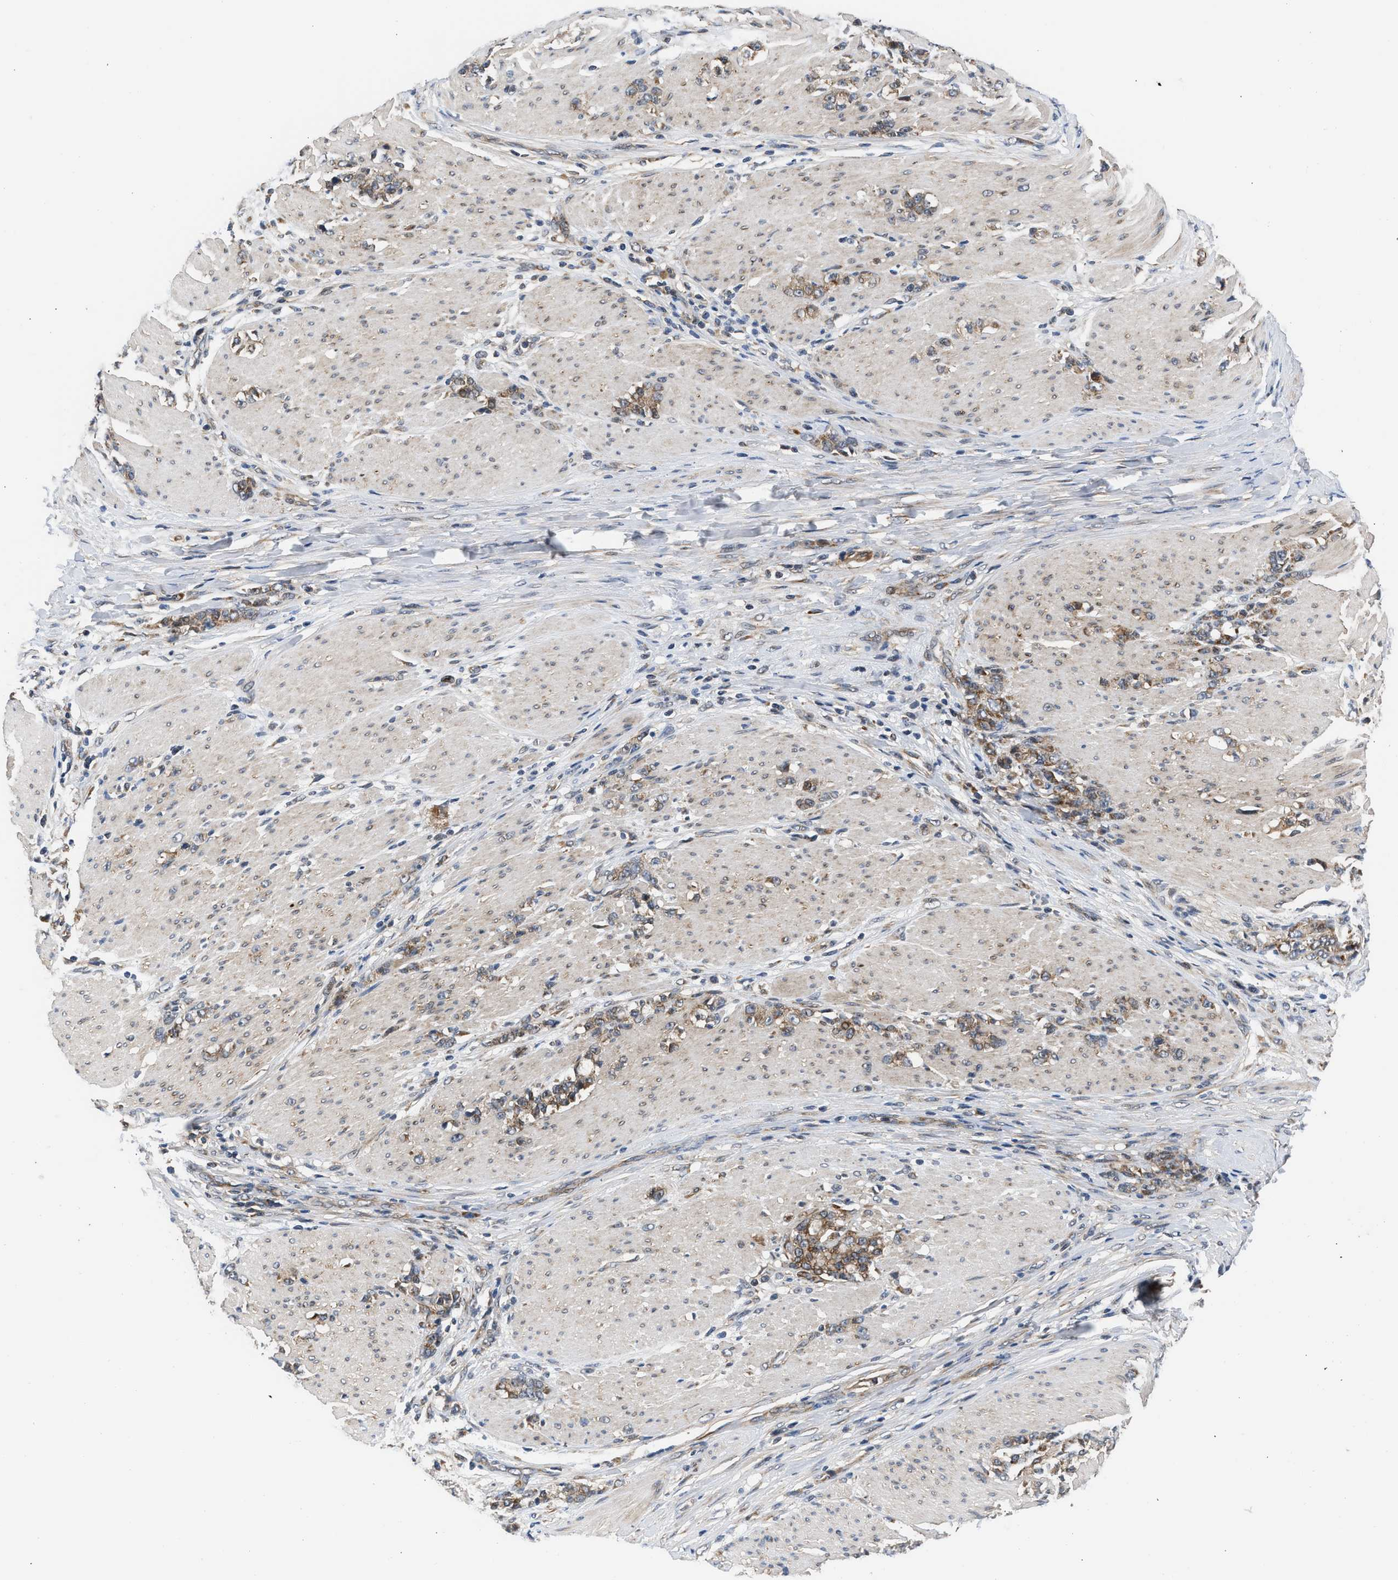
{"staining": {"intensity": "moderate", "quantity": ">75%", "location": "cytoplasmic/membranous"}, "tissue": "stomach cancer", "cell_type": "Tumor cells", "image_type": "cancer", "snomed": [{"axis": "morphology", "description": "Adenocarcinoma, NOS"}, {"axis": "topography", "description": "Stomach, lower"}], "caption": "High-power microscopy captured an immunohistochemistry (IHC) photomicrograph of adenocarcinoma (stomach), revealing moderate cytoplasmic/membranous expression in about >75% of tumor cells.", "gene": "POLG2", "patient": {"sex": "male", "age": 88}}